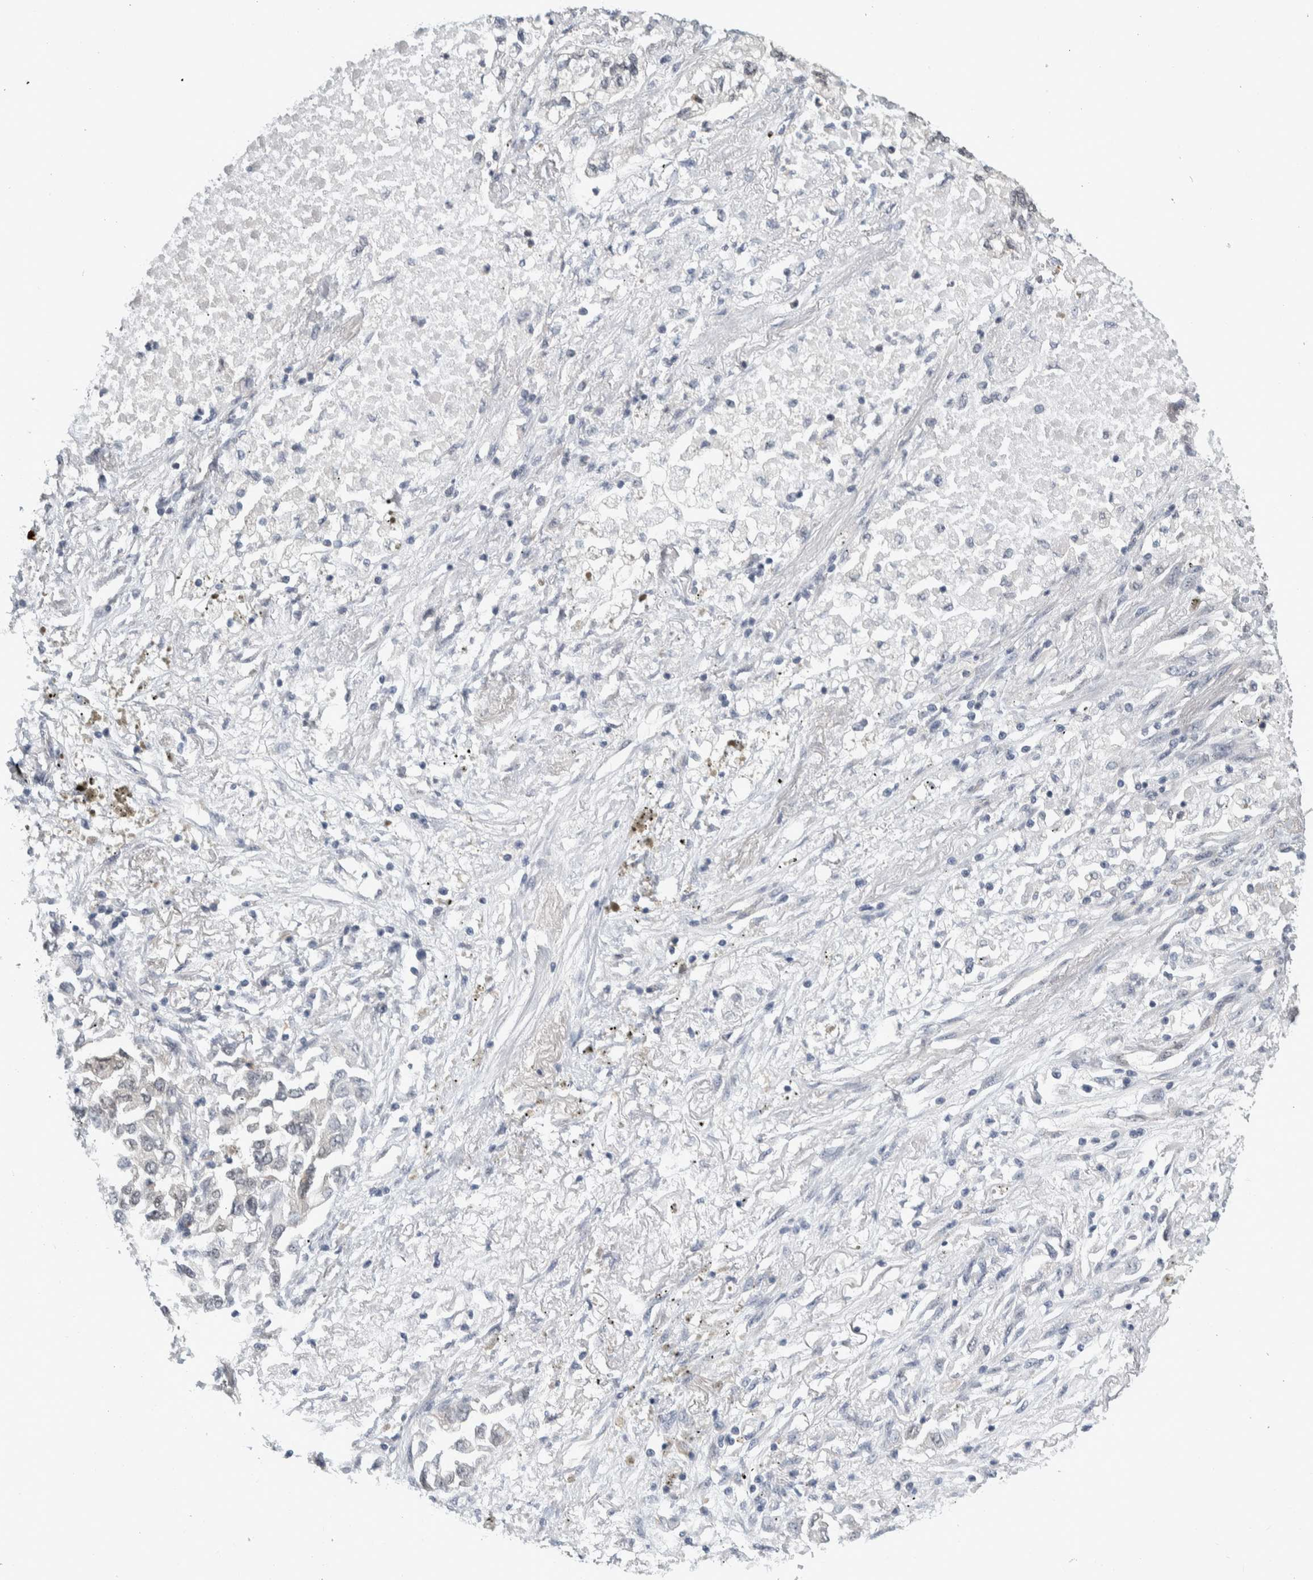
{"staining": {"intensity": "weak", "quantity": "<25%", "location": "cytoplasmic/membranous"}, "tissue": "lung cancer", "cell_type": "Tumor cells", "image_type": "cancer", "snomed": [{"axis": "morphology", "description": "Inflammation, NOS"}, {"axis": "morphology", "description": "Adenocarcinoma, NOS"}, {"axis": "topography", "description": "Lung"}], "caption": "Tumor cells show no significant staining in lung cancer (adenocarcinoma). (DAB (3,3'-diaminobenzidine) immunohistochemistry, high magnification).", "gene": "CCDC43", "patient": {"sex": "male", "age": 63}}